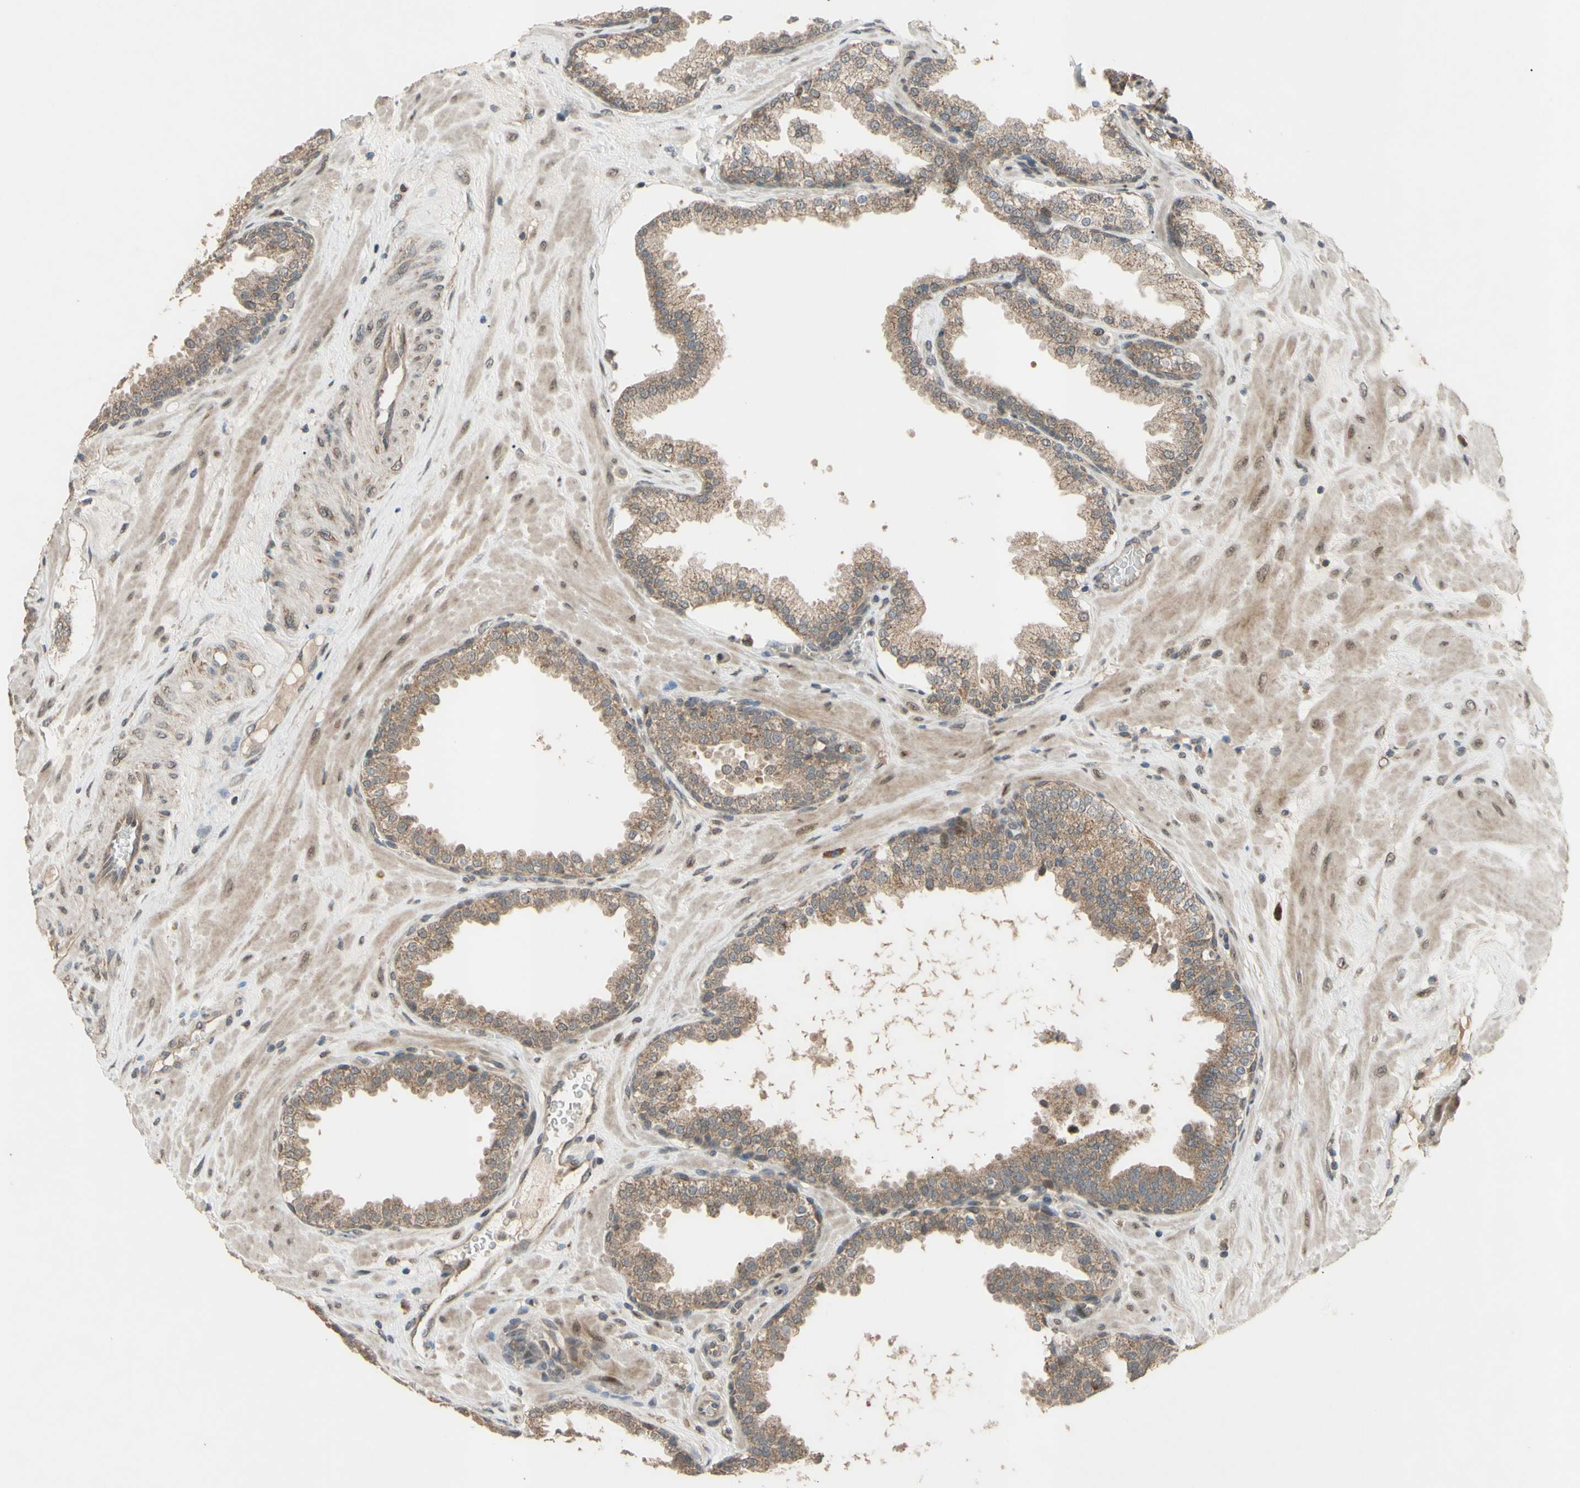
{"staining": {"intensity": "weak", "quantity": ">75%", "location": "cytoplasmic/membranous"}, "tissue": "prostate", "cell_type": "Glandular cells", "image_type": "normal", "snomed": [{"axis": "morphology", "description": "Normal tissue, NOS"}, {"axis": "topography", "description": "Prostate"}], "caption": "This image reveals immunohistochemistry staining of normal prostate, with low weak cytoplasmic/membranous expression in approximately >75% of glandular cells.", "gene": "CD164", "patient": {"sex": "male", "age": 51}}